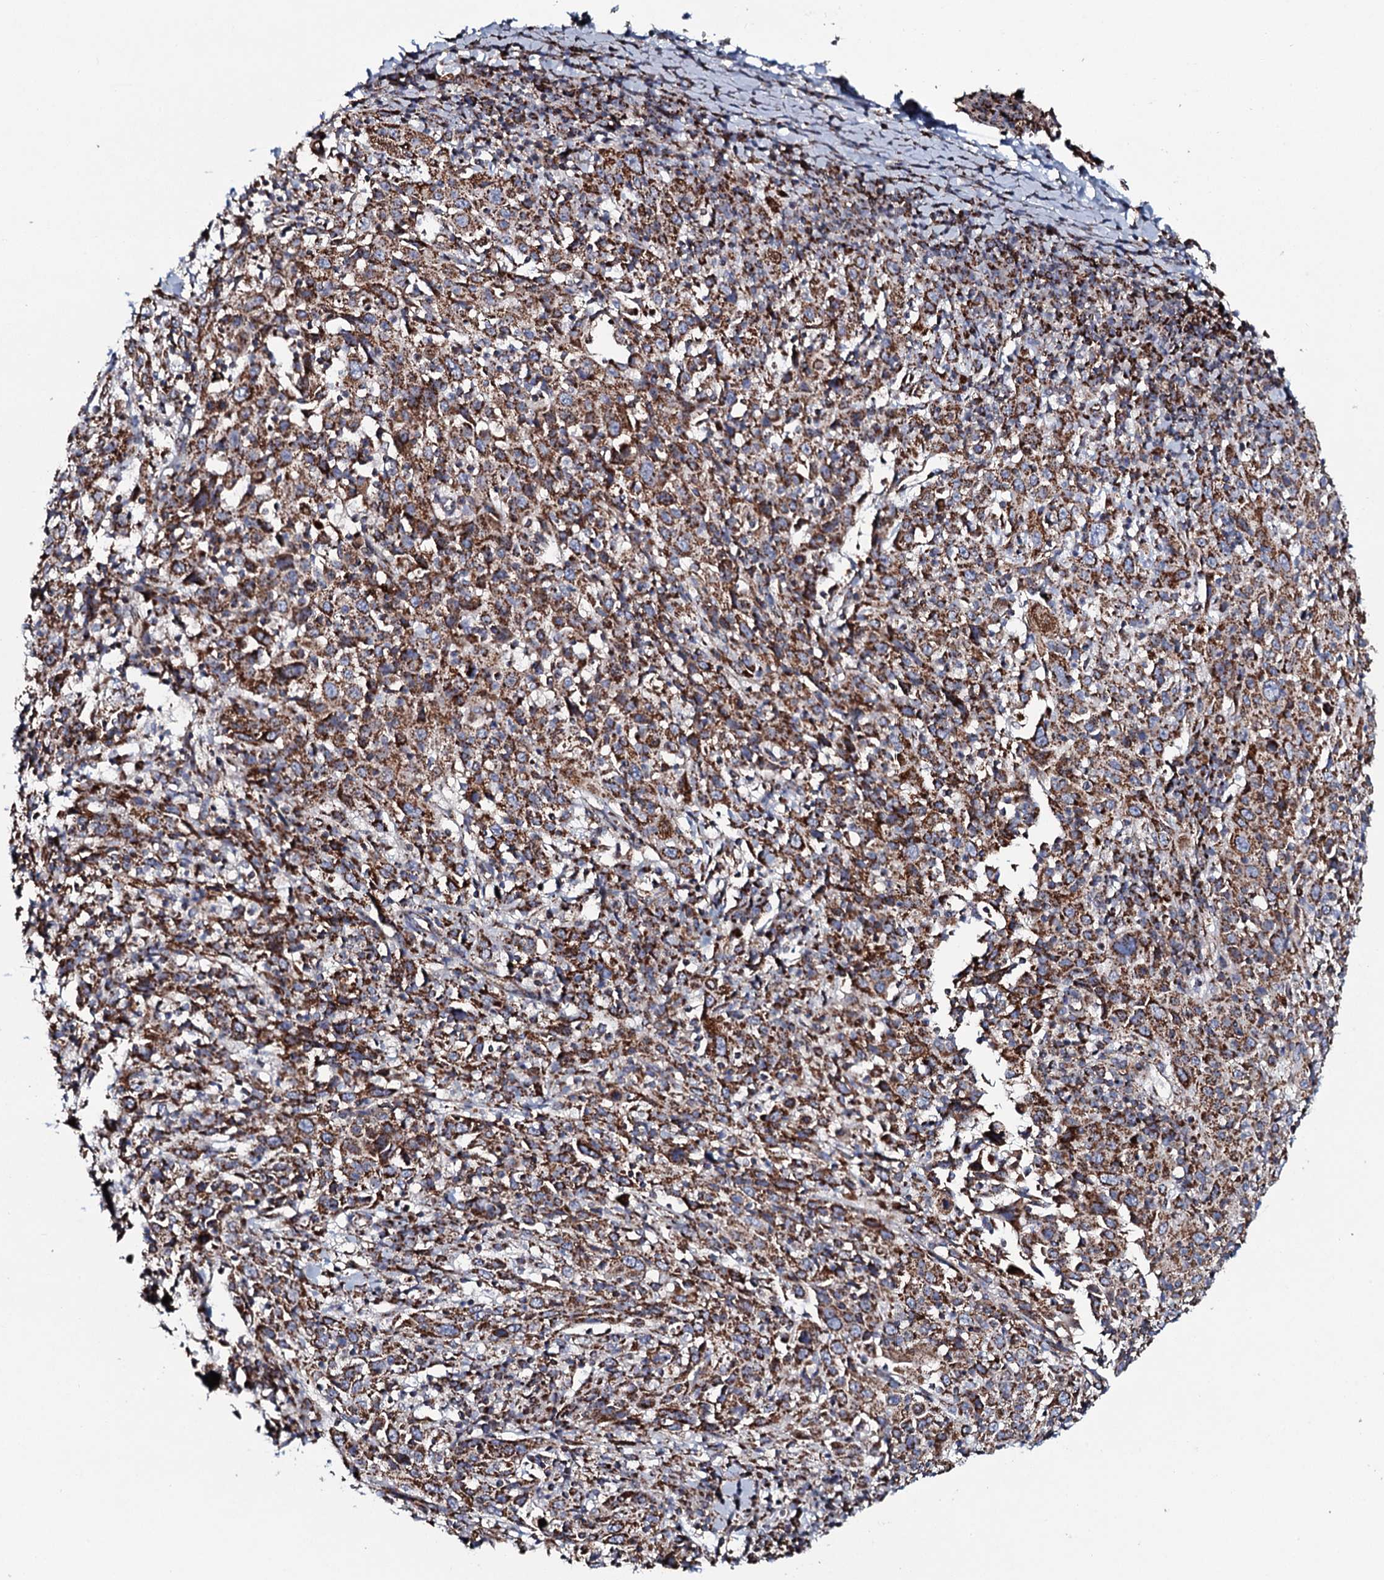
{"staining": {"intensity": "strong", "quantity": ">75%", "location": "cytoplasmic/membranous"}, "tissue": "cervical cancer", "cell_type": "Tumor cells", "image_type": "cancer", "snomed": [{"axis": "morphology", "description": "Squamous cell carcinoma, NOS"}, {"axis": "topography", "description": "Cervix"}], "caption": "Brown immunohistochemical staining in cervical squamous cell carcinoma shows strong cytoplasmic/membranous positivity in about >75% of tumor cells.", "gene": "EVC2", "patient": {"sex": "female", "age": 46}}